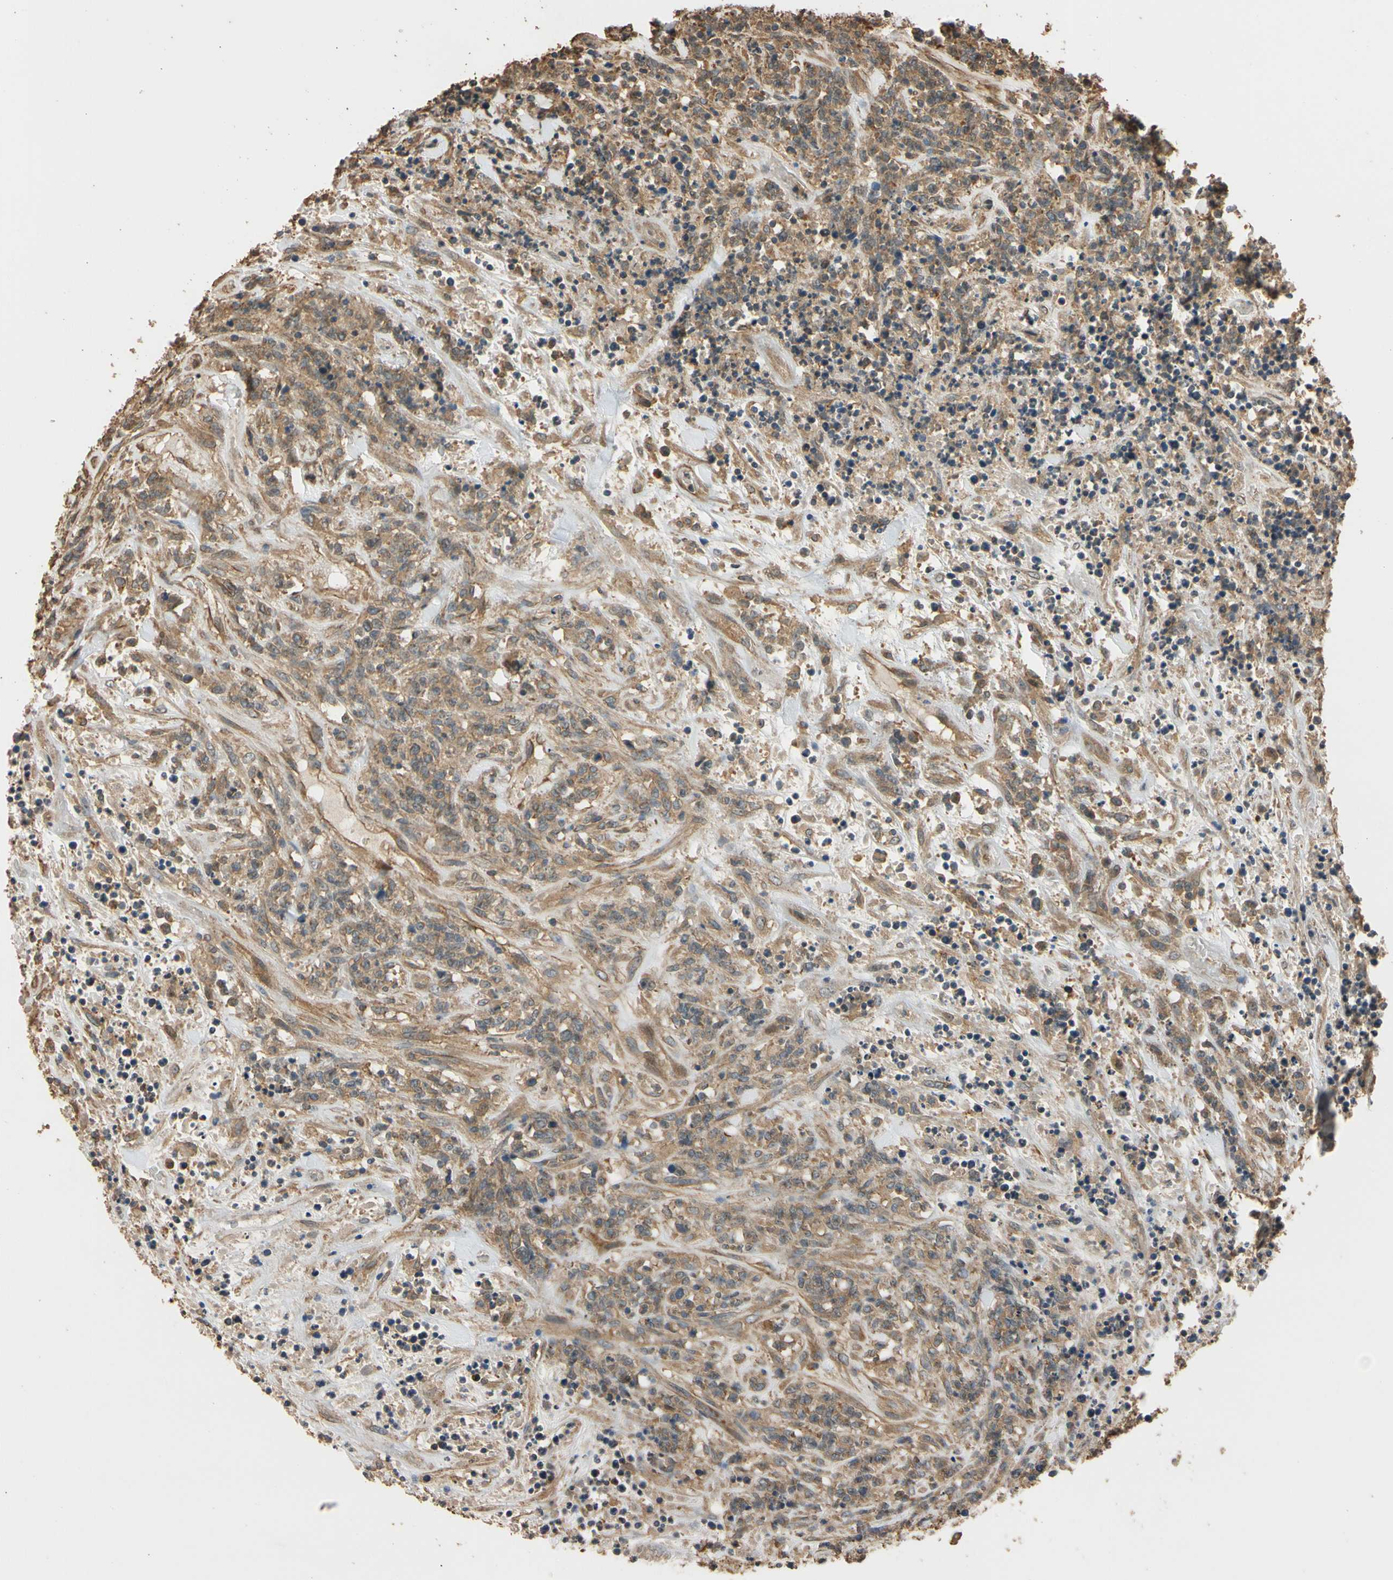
{"staining": {"intensity": "weak", "quantity": ">75%", "location": "cytoplasmic/membranous"}, "tissue": "lymphoma", "cell_type": "Tumor cells", "image_type": "cancer", "snomed": [{"axis": "morphology", "description": "Malignant lymphoma, non-Hodgkin's type, High grade"}, {"axis": "topography", "description": "Soft tissue"}], "caption": "Immunohistochemical staining of high-grade malignant lymphoma, non-Hodgkin's type demonstrates low levels of weak cytoplasmic/membranous protein positivity in about >75% of tumor cells.", "gene": "MGRN1", "patient": {"sex": "male", "age": 18}}